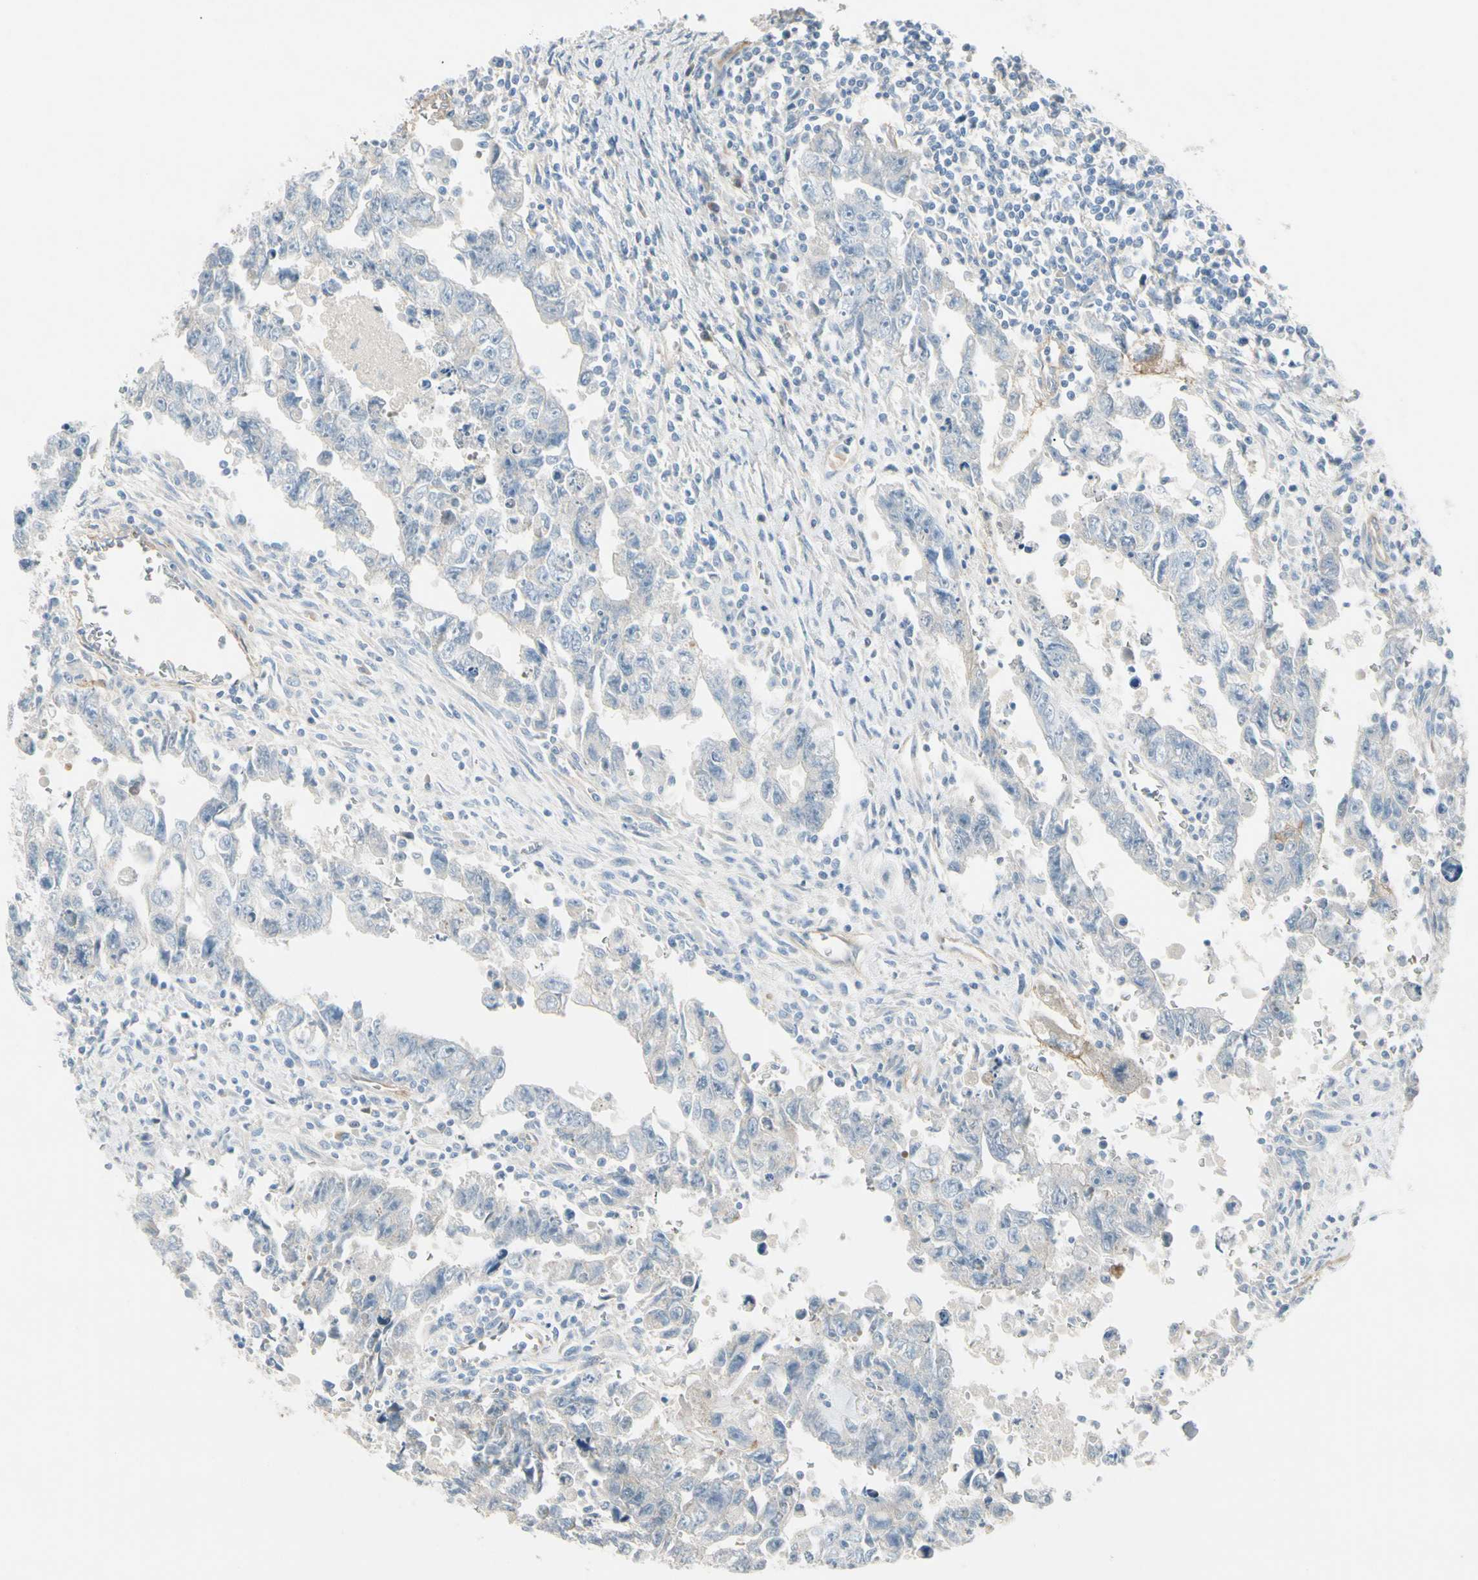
{"staining": {"intensity": "negative", "quantity": "none", "location": "none"}, "tissue": "testis cancer", "cell_type": "Tumor cells", "image_type": "cancer", "snomed": [{"axis": "morphology", "description": "Carcinoma, Embryonal, NOS"}, {"axis": "topography", "description": "Testis"}], "caption": "The micrograph shows no staining of tumor cells in testis cancer.", "gene": "ITGA3", "patient": {"sex": "male", "age": 28}}